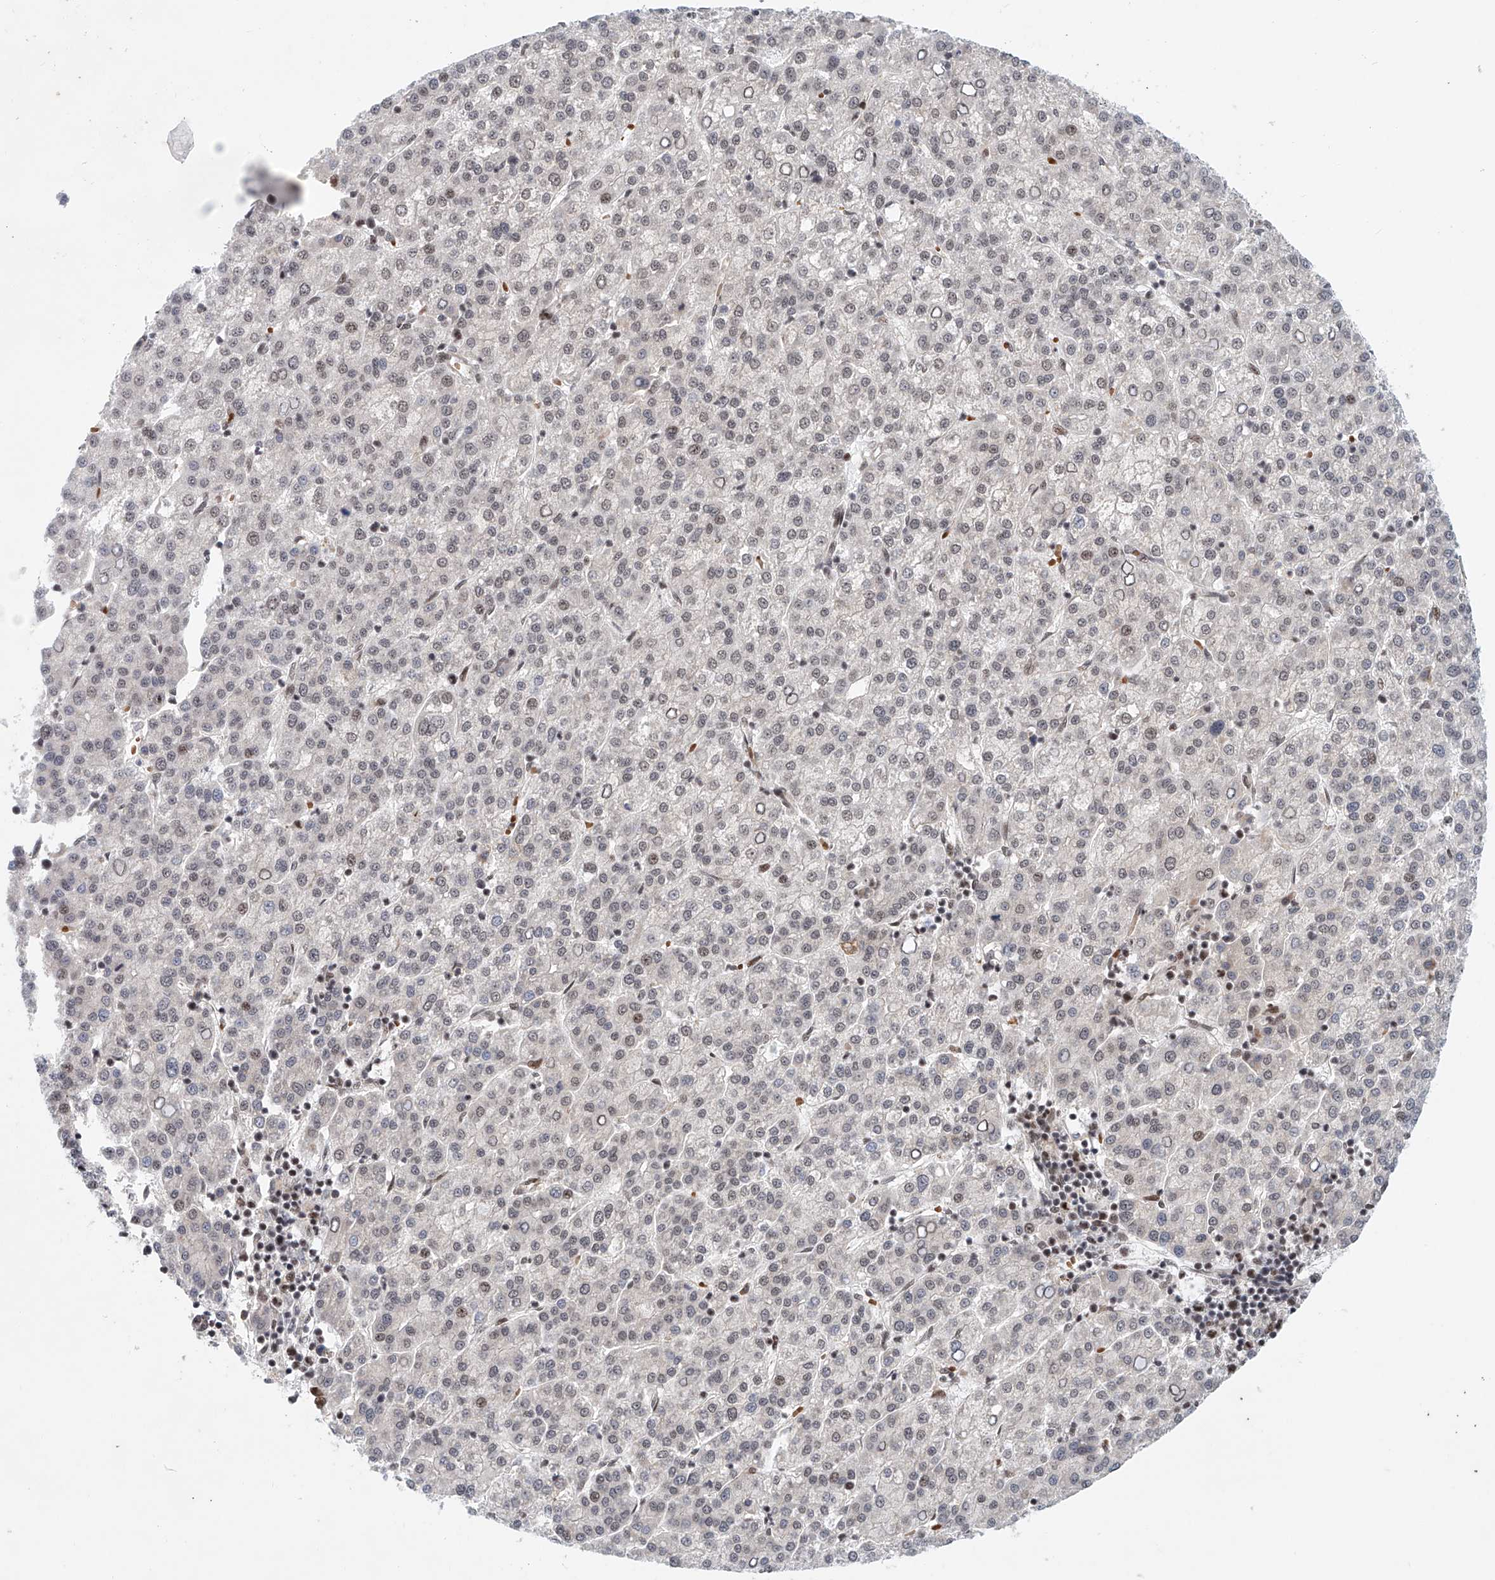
{"staining": {"intensity": "weak", "quantity": "<25%", "location": "nuclear"}, "tissue": "liver cancer", "cell_type": "Tumor cells", "image_type": "cancer", "snomed": [{"axis": "morphology", "description": "Carcinoma, Hepatocellular, NOS"}, {"axis": "topography", "description": "Liver"}], "caption": "This is an IHC photomicrograph of human liver cancer (hepatocellular carcinoma). There is no expression in tumor cells.", "gene": "ZNF470", "patient": {"sex": "female", "age": 58}}